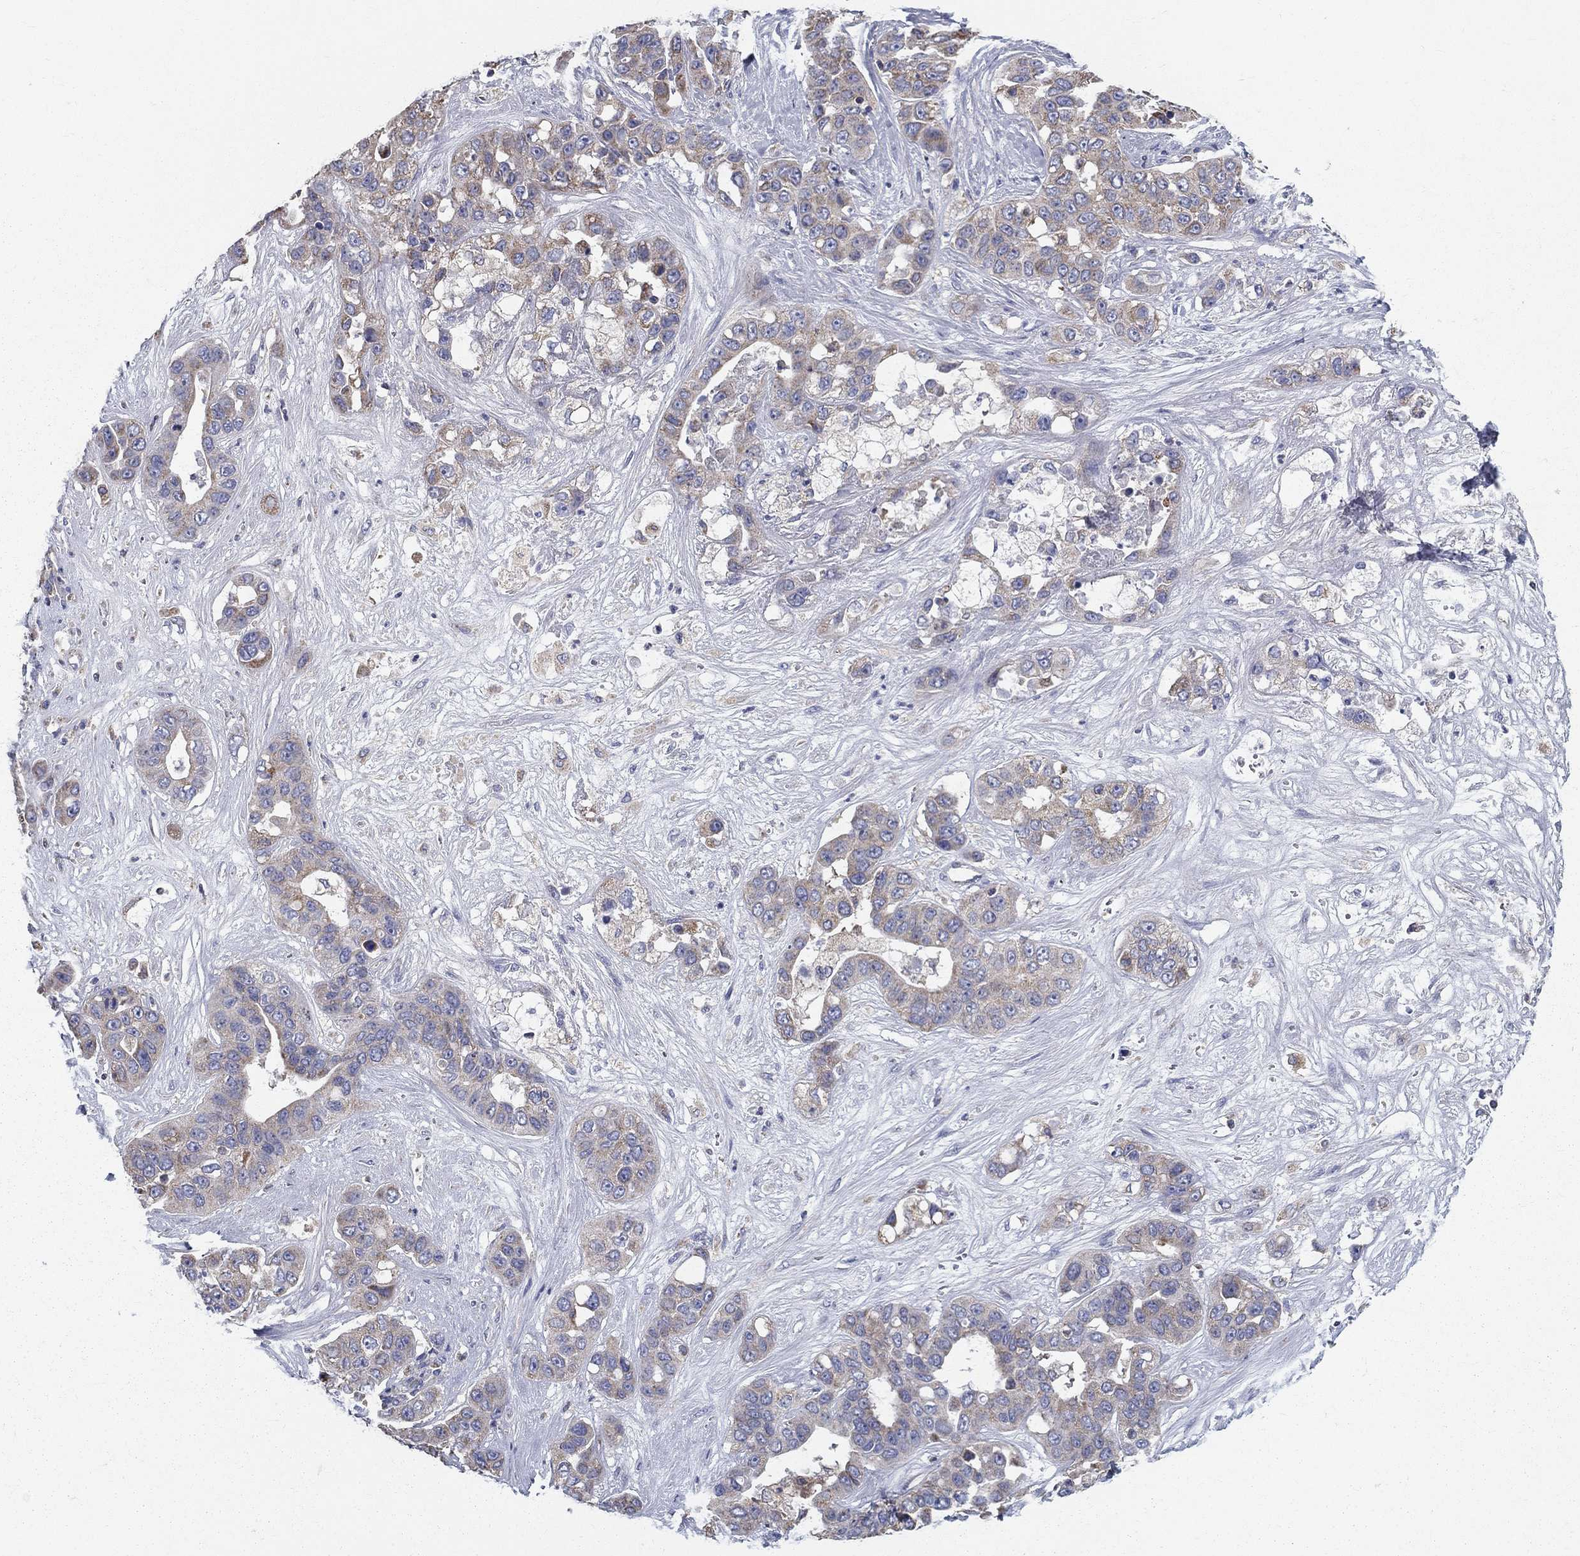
{"staining": {"intensity": "weak", "quantity": ">75%", "location": "cytoplasmic/membranous"}, "tissue": "liver cancer", "cell_type": "Tumor cells", "image_type": "cancer", "snomed": [{"axis": "morphology", "description": "Cholangiocarcinoma"}, {"axis": "topography", "description": "Liver"}], "caption": "High-power microscopy captured an immunohistochemistry (IHC) micrograph of liver cancer (cholangiocarcinoma), revealing weak cytoplasmic/membranous positivity in approximately >75% of tumor cells. The protein is shown in brown color, while the nuclei are stained blue.", "gene": "NME5", "patient": {"sex": "female", "age": 52}}